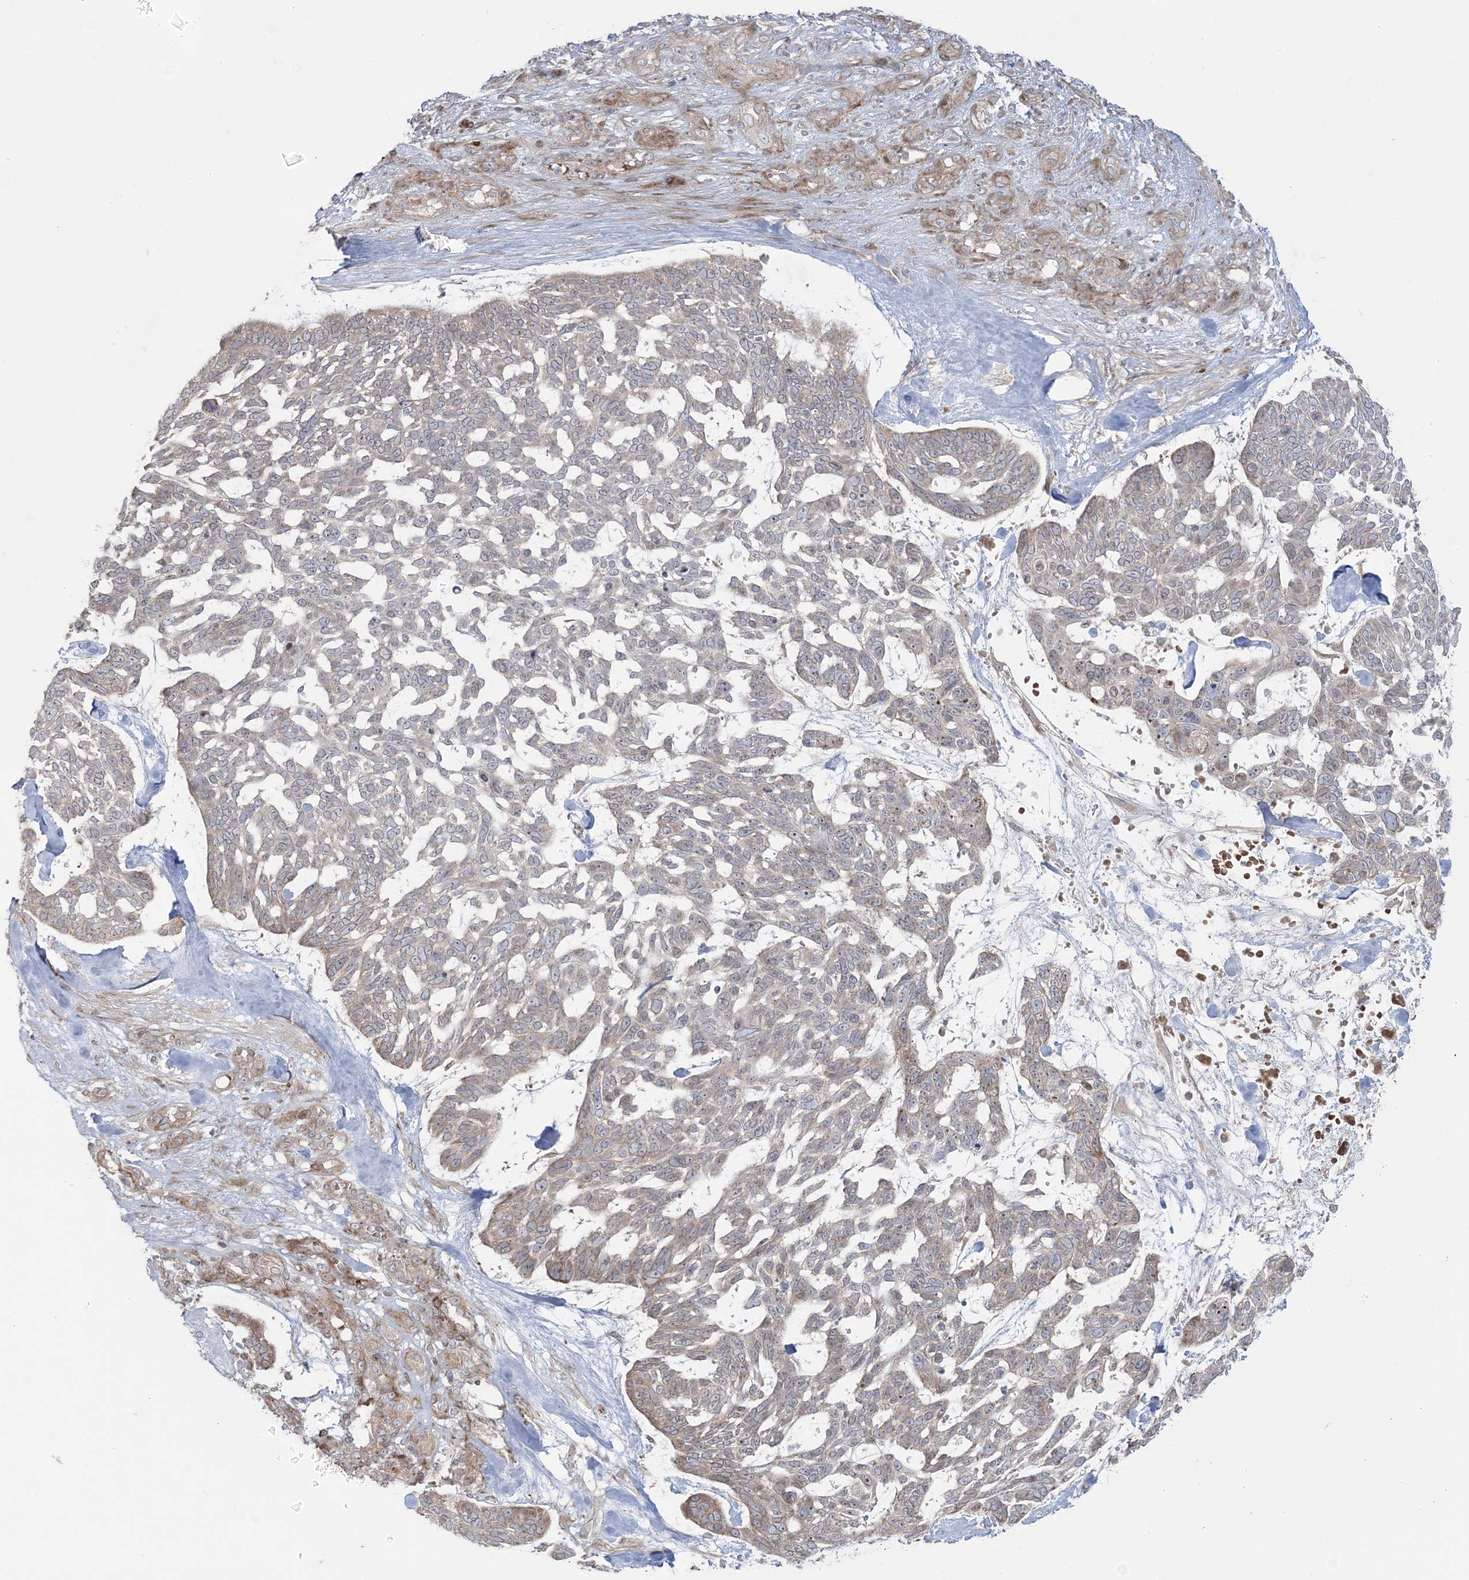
{"staining": {"intensity": "weak", "quantity": "<25%", "location": "cytoplasmic/membranous"}, "tissue": "skin cancer", "cell_type": "Tumor cells", "image_type": "cancer", "snomed": [{"axis": "morphology", "description": "Basal cell carcinoma"}, {"axis": "topography", "description": "Skin"}], "caption": "Tumor cells are negative for protein expression in human skin cancer.", "gene": "NUDT9", "patient": {"sex": "male", "age": 88}}